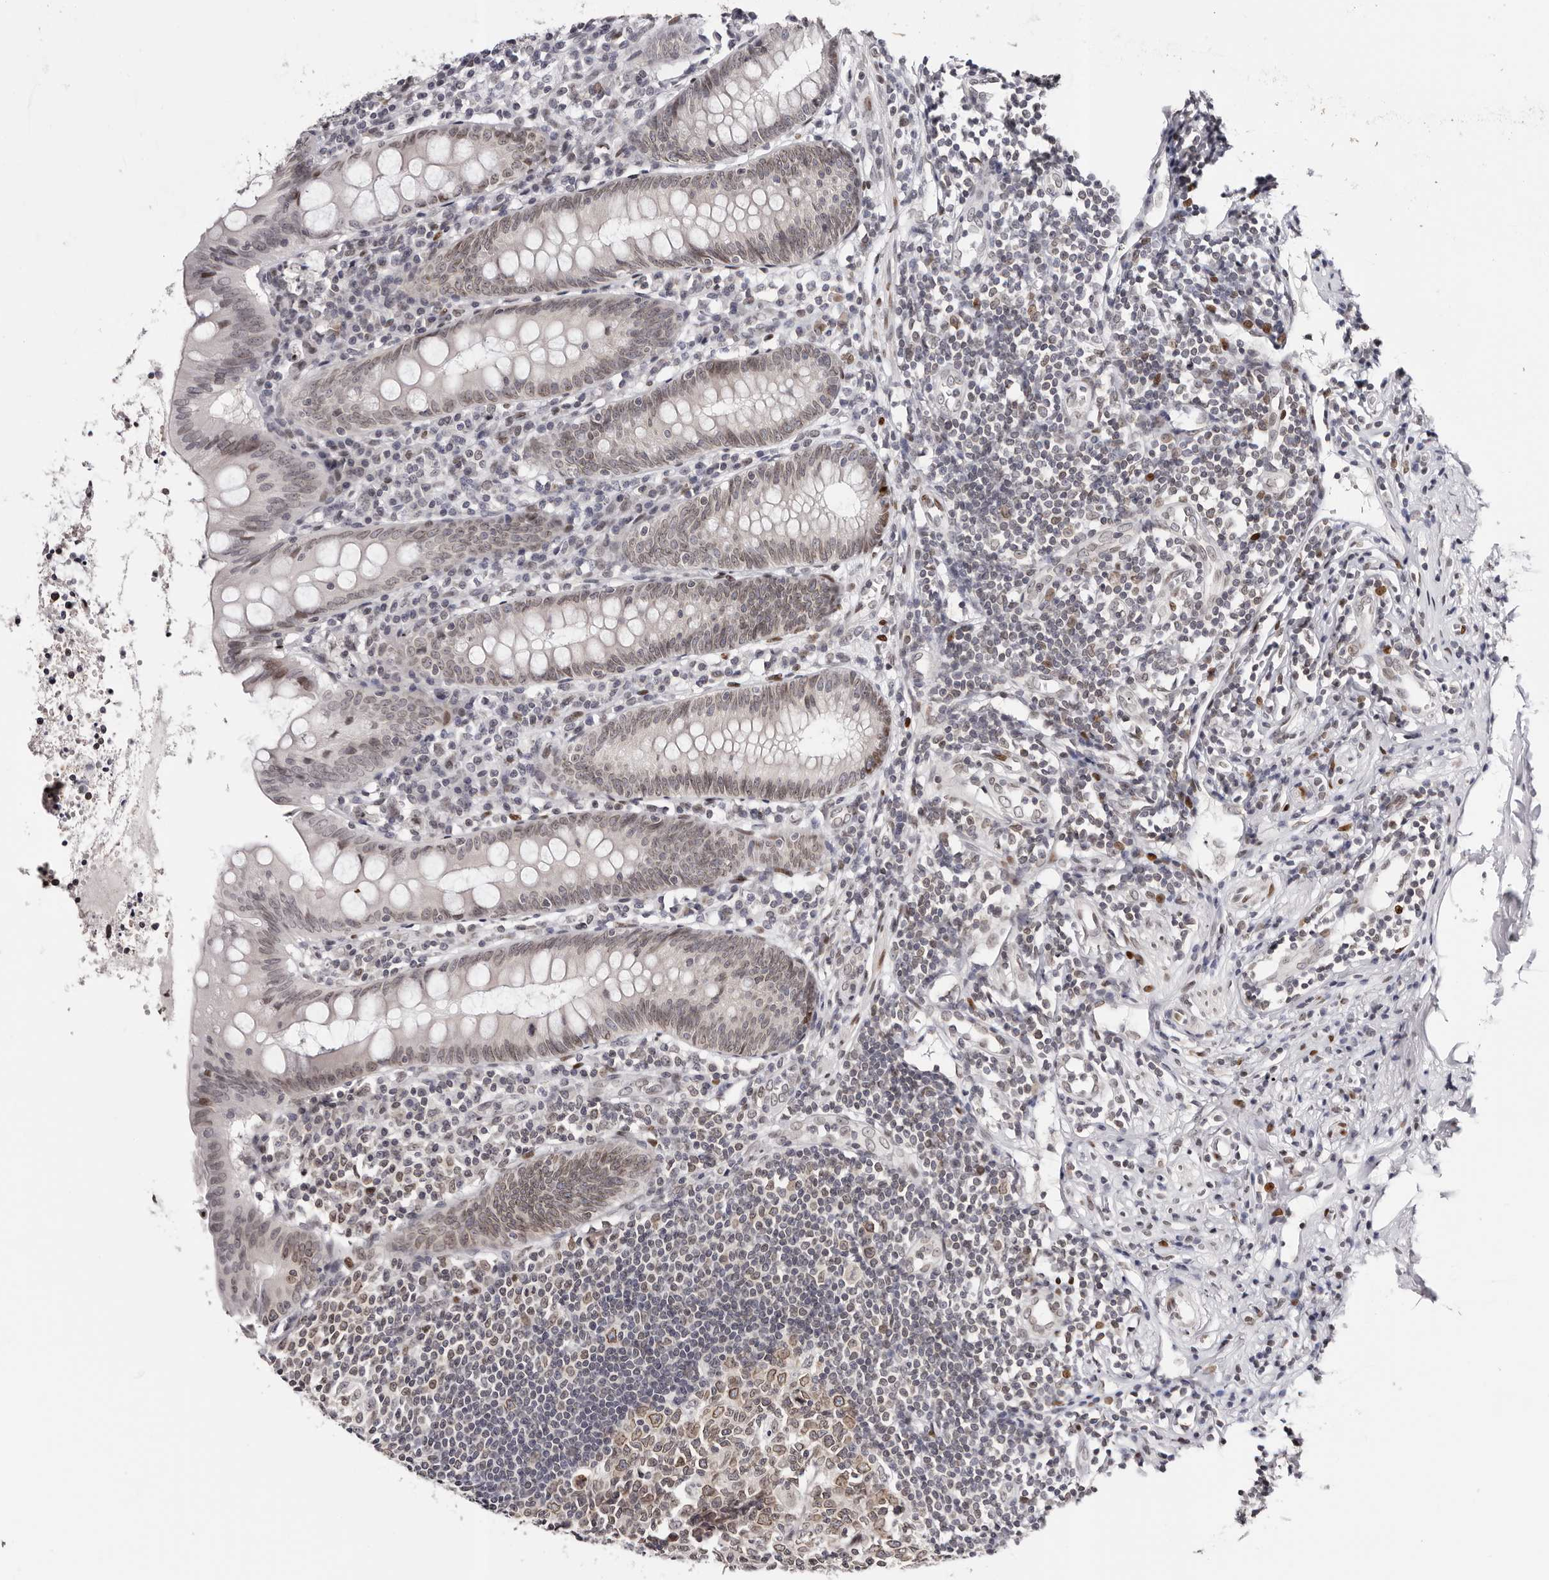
{"staining": {"intensity": "moderate", "quantity": ">75%", "location": "cytoplasmic/membranous,nuclear"}, "tissue": "appendix", "cell_type": "Glandular cells", "image_type": "normal", "snomed": [{"axis": "morphology", "description": "Normal tissue, NOS"}, {"axis": "topography", "description": "Appendix"}], "caption": "There is medium levels of moderate cytoplasmic/membranous,nuclear expression in glandular cells of normal appendix, as demonstrated by immunohistochemical staining (brown color).", "gene": "NUP153", "patient": {"sex": "female", "age": 54}}